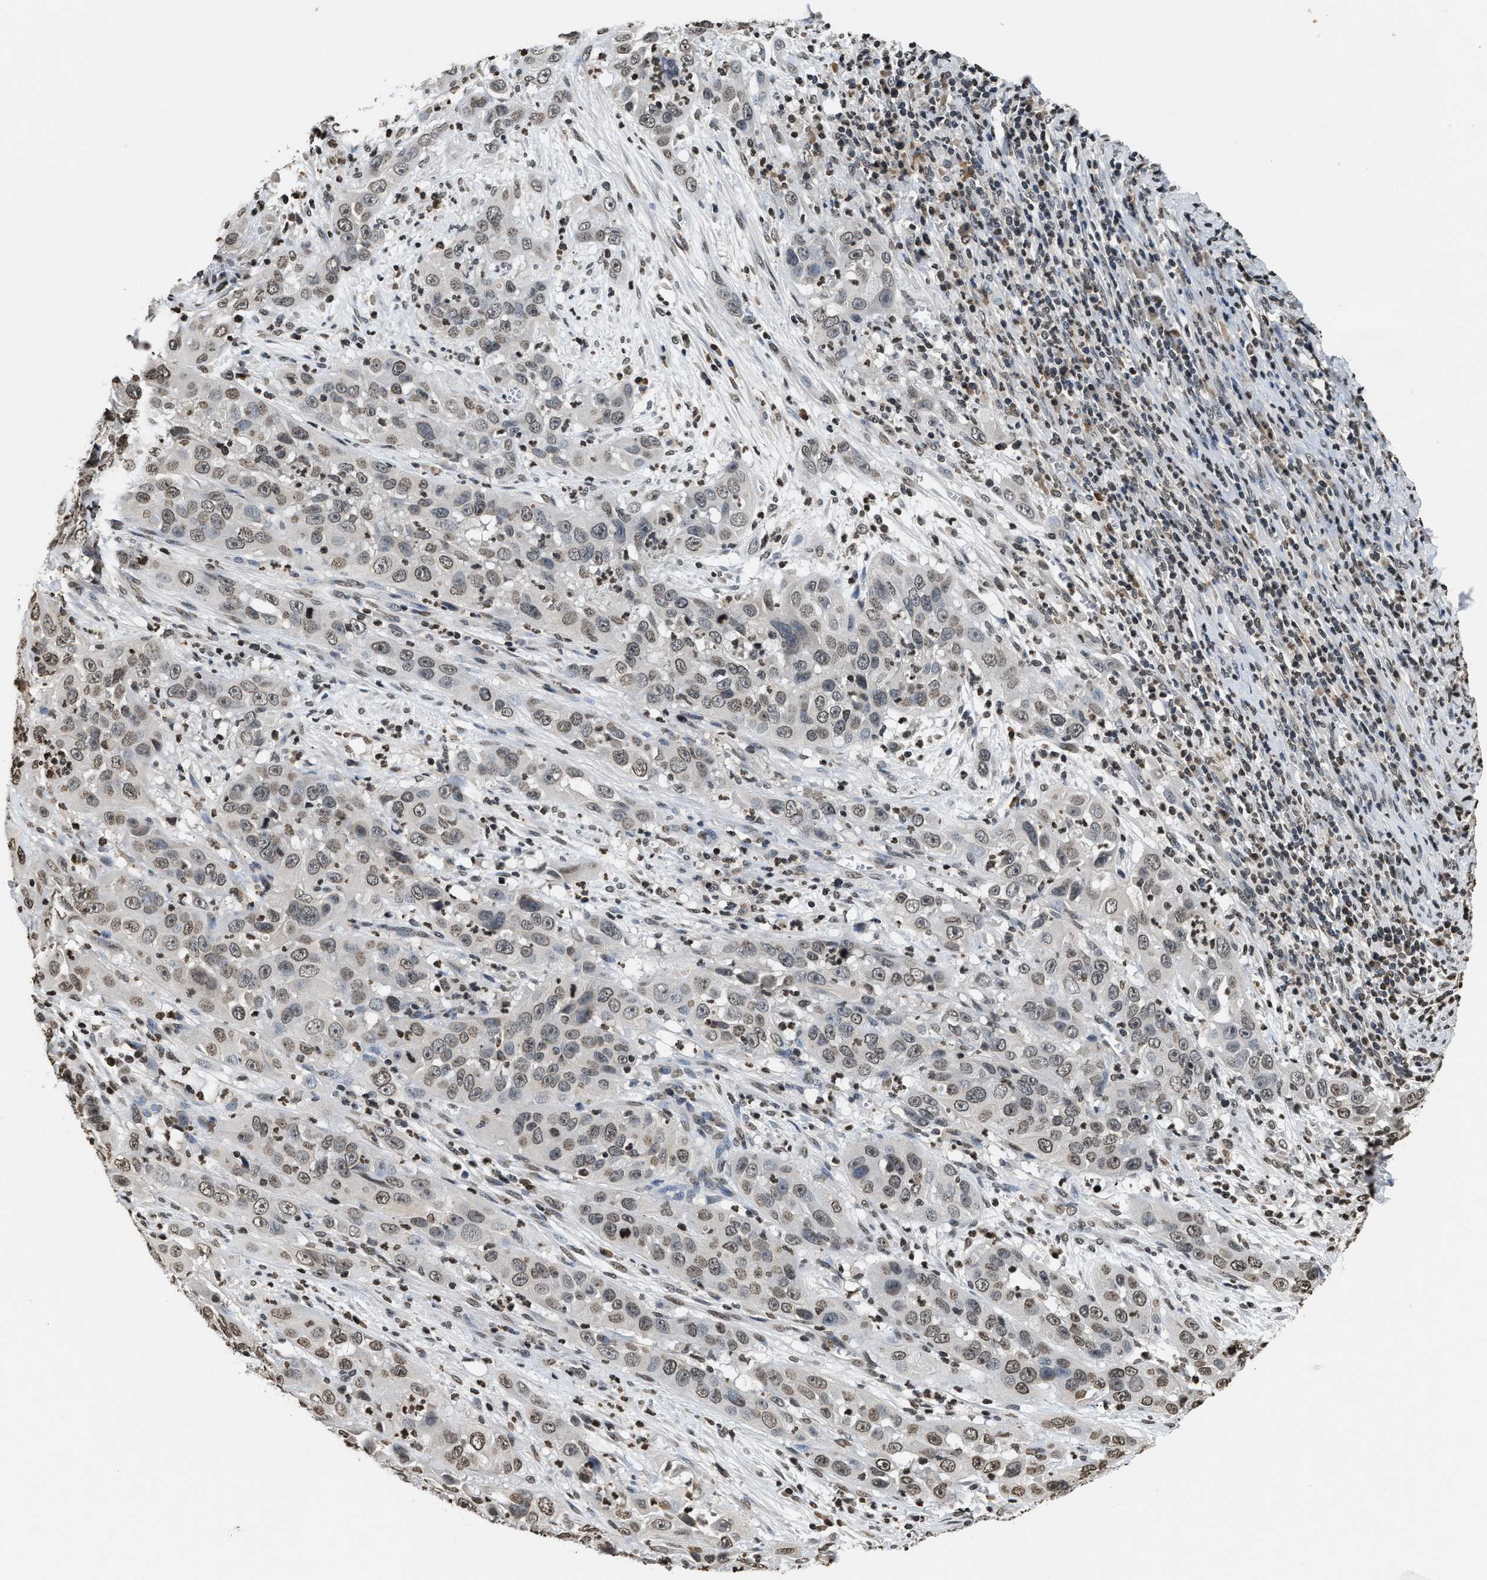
{"staining": {"intensity": "weak", "quantity": ">75%", "location": "nuclear"}, "tissue": "cervical cancer", "cell_type": "Tumor cells", "image_type": "cancer", "snomed": [{"axis": "morphology", "description": "Squamous cell carcinoma, NOS"}, {"axis": "topography", "description": "Cervix"}], "caption": "Immunohistochemistry (DAB (3,3'-diaminobenzidine)) staining of squamous cell carcinoma (cervical) exhibits weak nuclear protein positivity in approximately >75% of tumor cells. (IHC, brightfield microscopy, high magnification).", "gene": "DNASE1L3", "patient": {"sex": "female", "age": 32}}